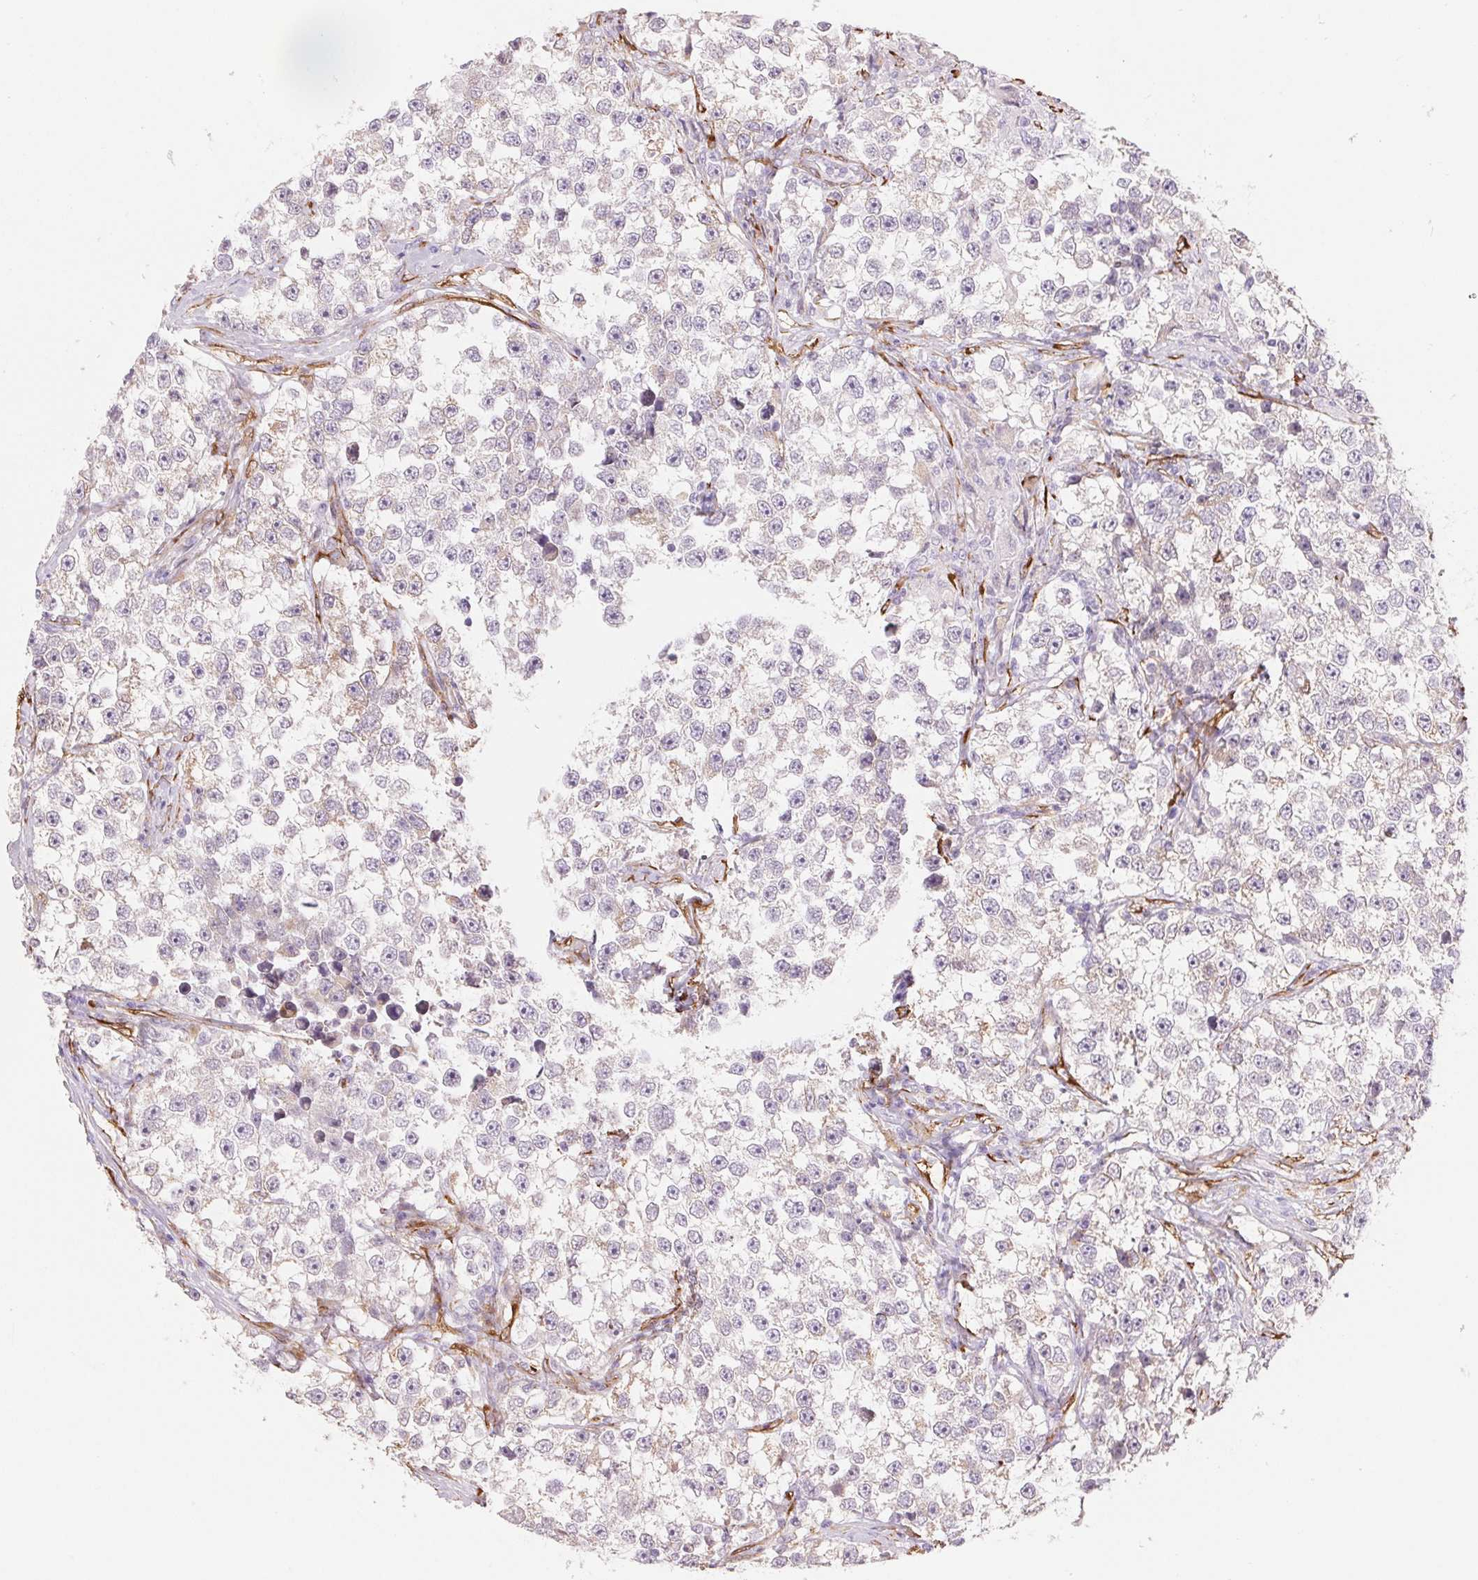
{"staining": {"intensity": "negative", "quantity": "none", "location": "none"}, "tissue": "testis cancer", "cell_type": "Tumor cells", "image_type": "cancer", "snomed": [{"axis": "morphology", "description": "Seminoma, NOS"}, {"axis": "topography", "description": "Testis"}], "caption": "DAB immunohistochemical staining of human testis seminoma shows no significant positivity in tumor cells.", "gene": "FKBP10", "patient": {"sex": "male", "age": 46}}